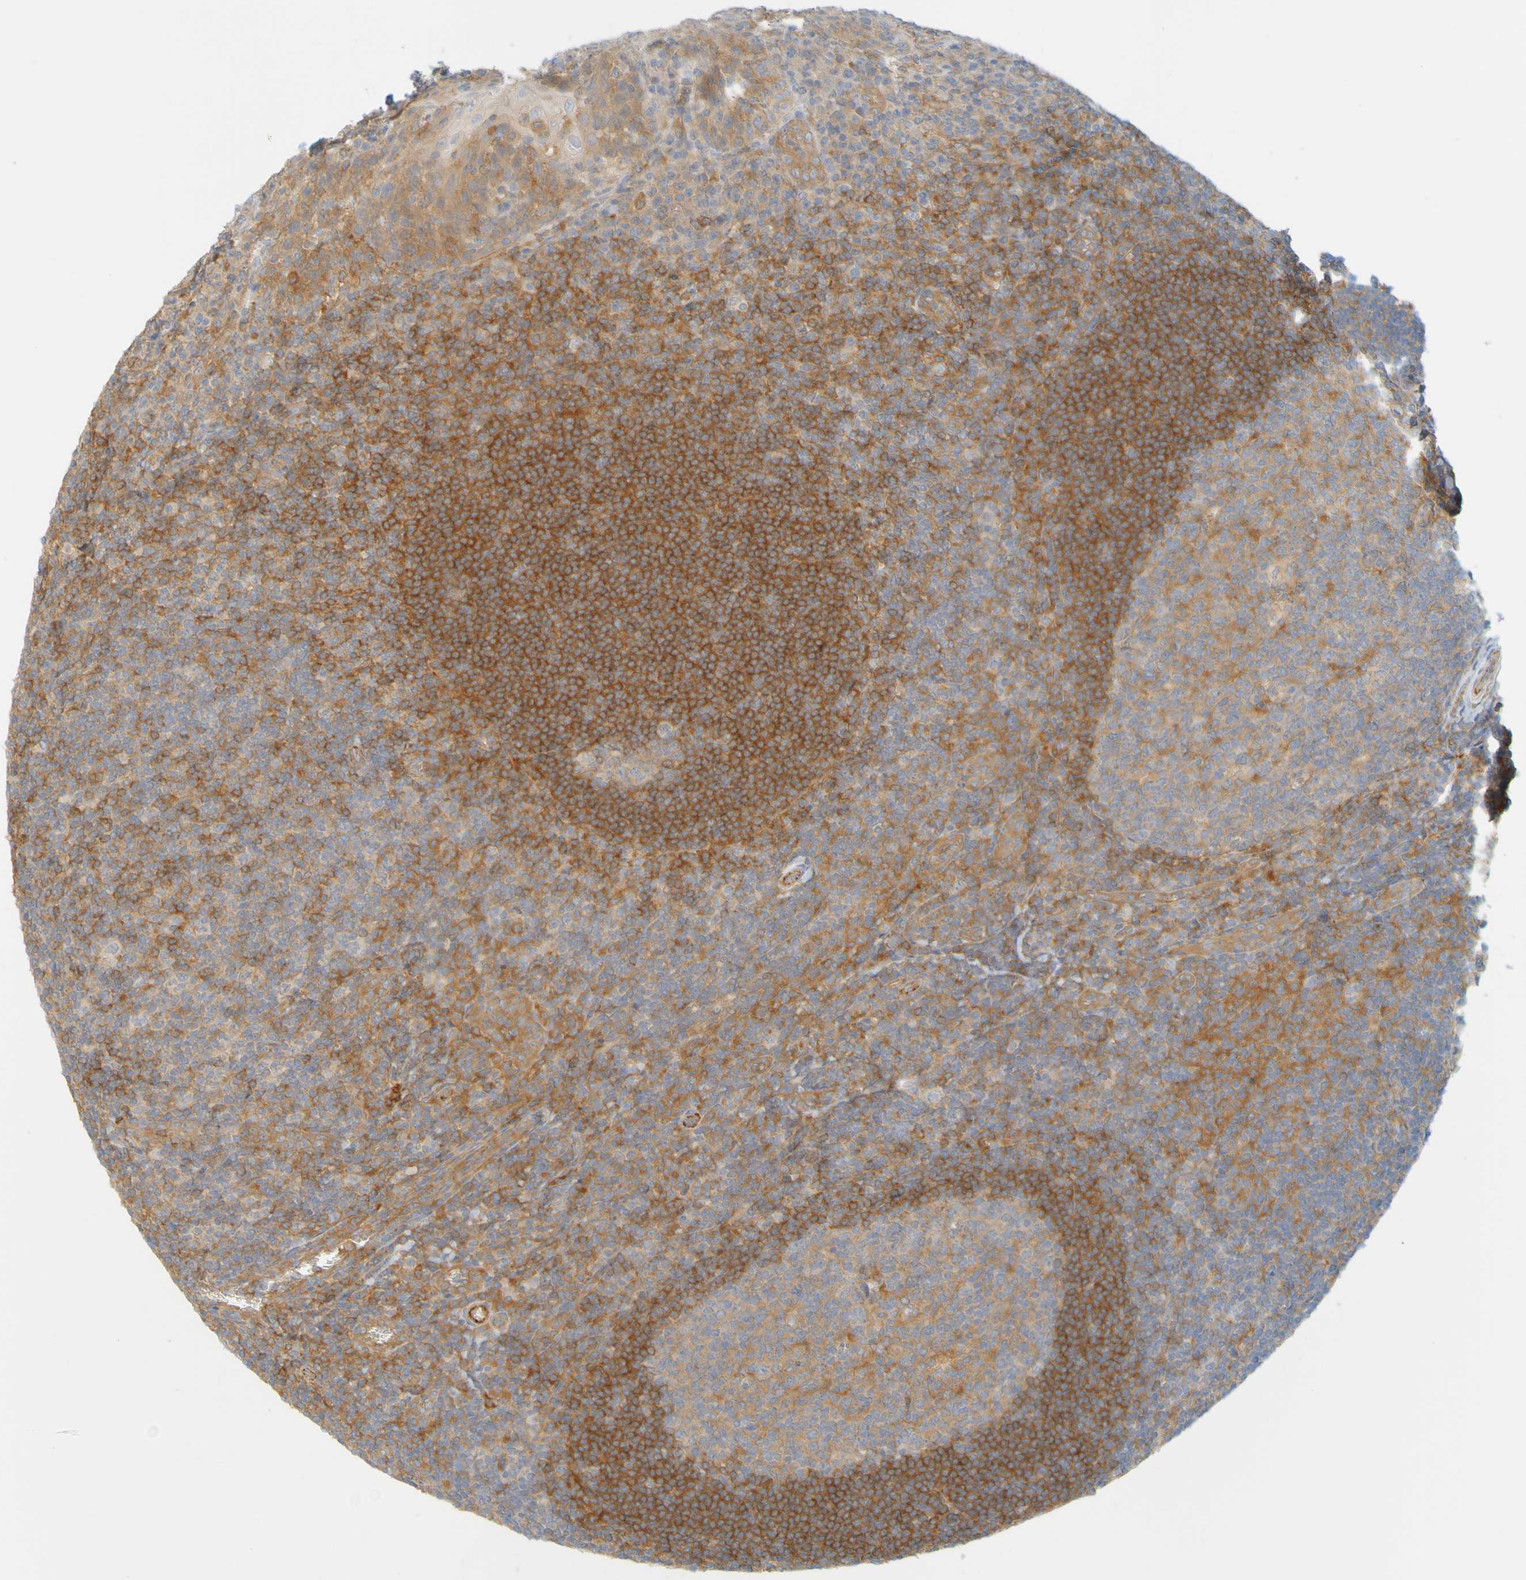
{"staining": {"intensity": "strong", "quantity": "25%-75%", "location": "cytoplasmic/membranous"}, "tissue": "tonsil", "cell_type": "Germinal center cells", "image_type": "normal", "snomed": [{"axis": "morphology", "description": "Normal tissue, NOS"}, {"axis": "topography", "description": "Tonsil"}], "caption": "Germinal center cells exhibit high levels of strong cytoplasmic/membranous expression in approximately 25%-75% of cells in benign tonsil. The protein is shown in brown color, while the nuclei are stained blue.", "gene": "APPL1", "patient": {"sex": "male", "age": 37}}